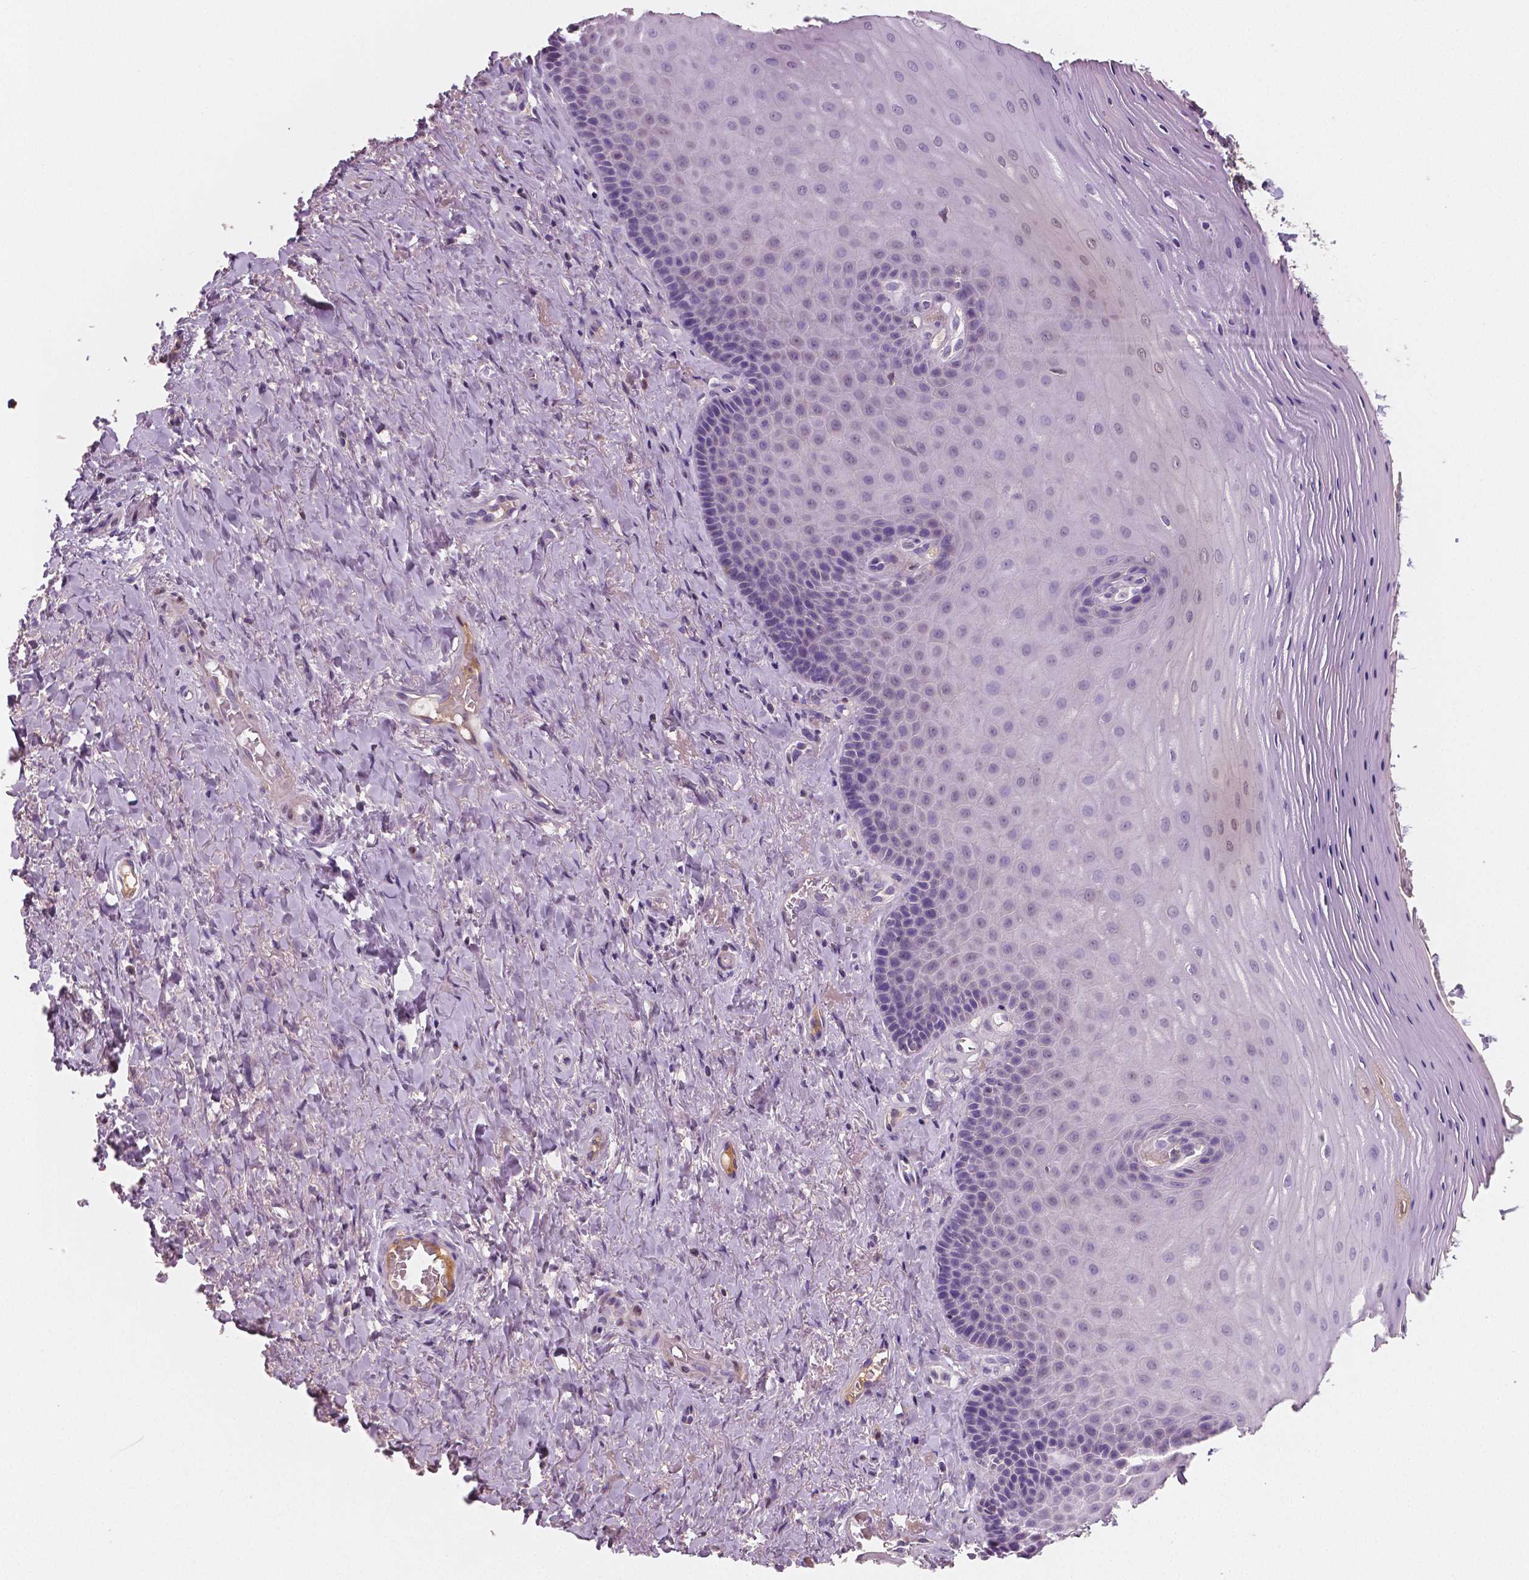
{"staining": {"intensity": "negative", "quantity": "none", "location": "none"}, "tissue": "vagina", "cell_type": "Squamous epithelial cells", "image_type": "normal", "snomed": [{"axis": "morphology", "description": "Normal tissue, NOS"}, {"axis": "topography", "description": "Vagina"}], "caption": "The histopathology image shows no staining of squamous epithelial cells in benign vagina.", "gene": "APOA4", "patient": {"sex": "female", "age": 83}}